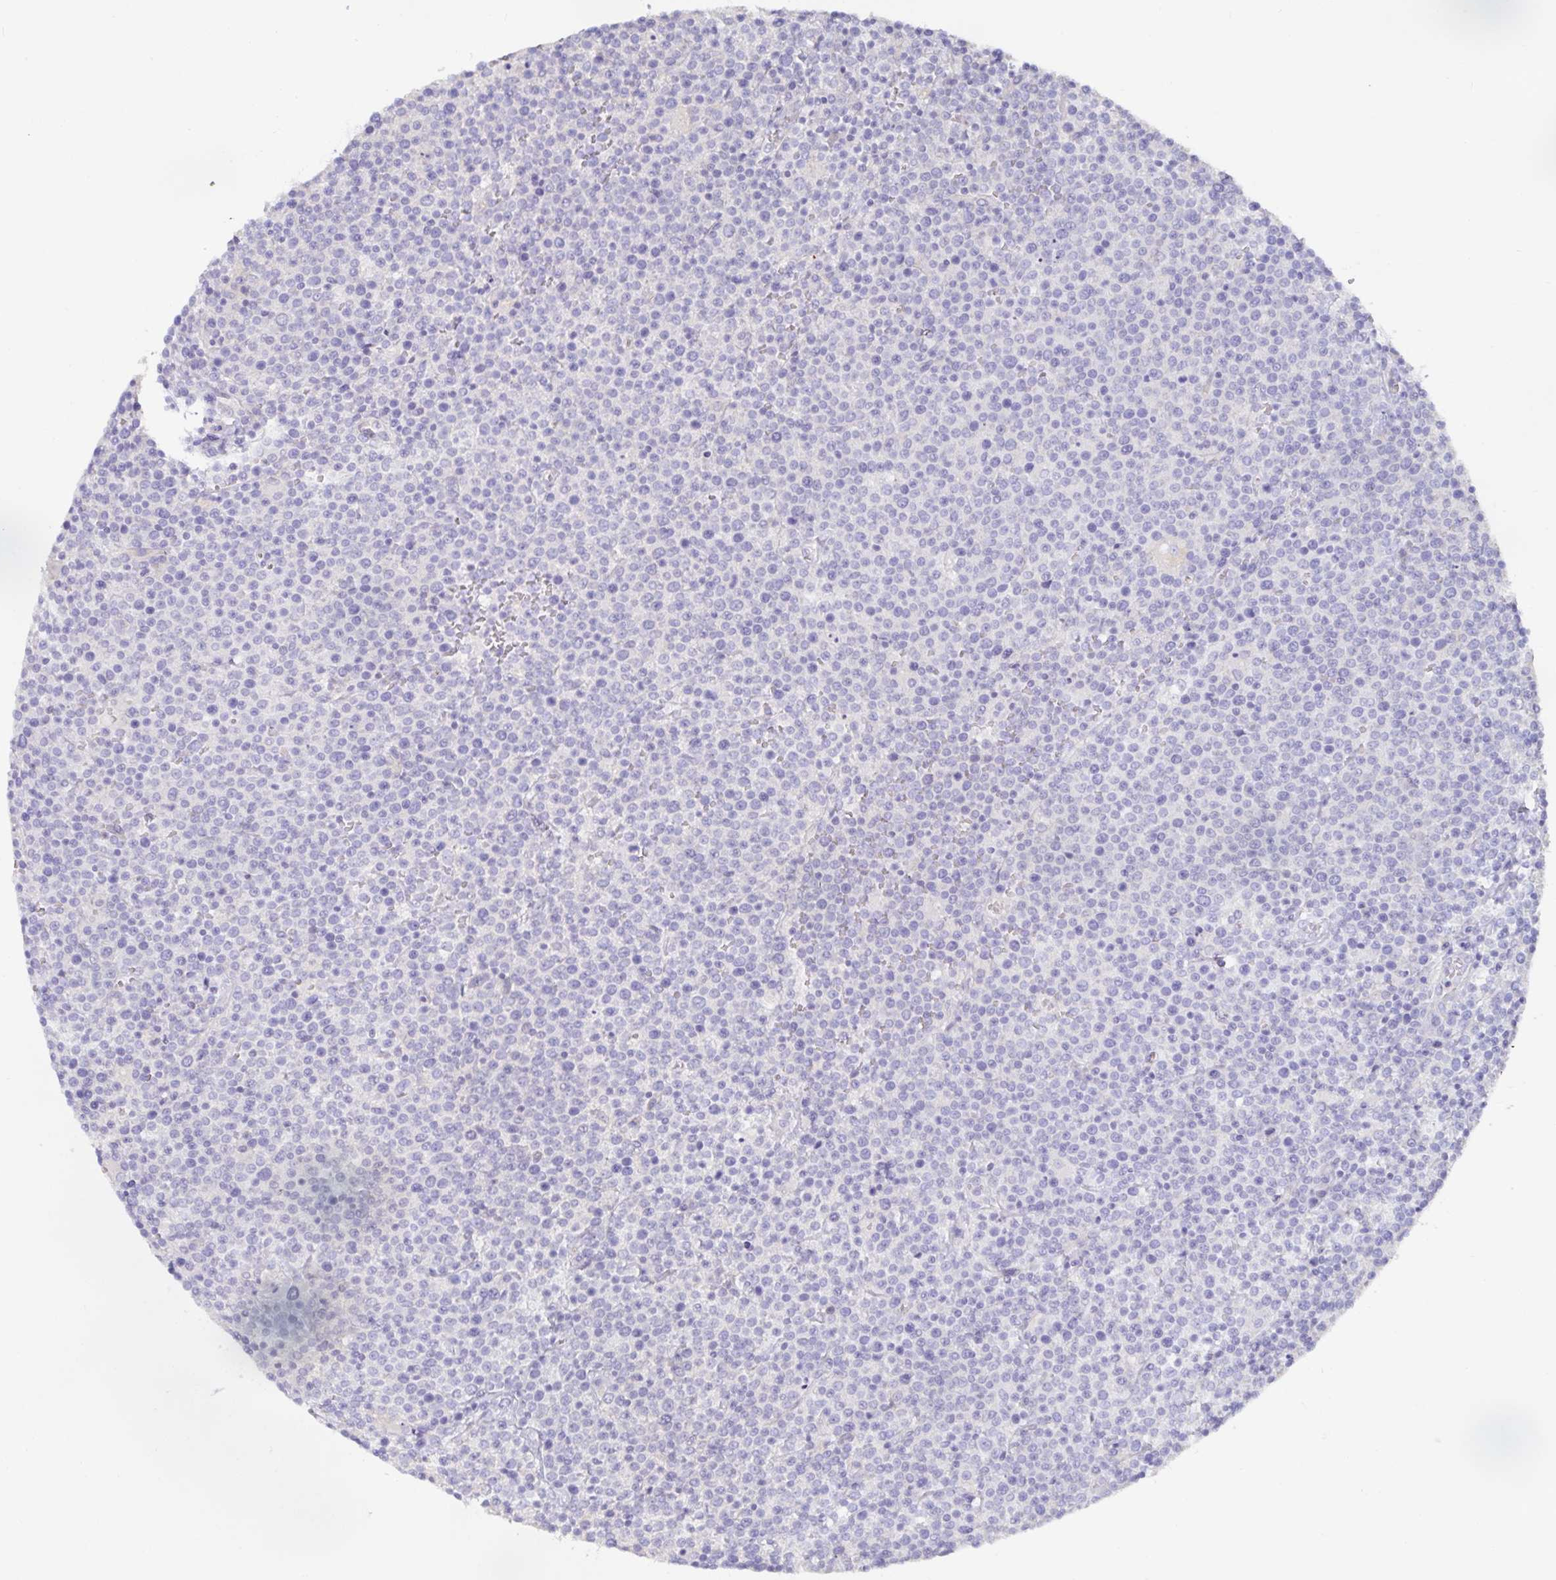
{"staining": {"intensity": "negative", "quantity": "none", "location": "none"}, "tissue": "lymphoma", "cell_type": "Tumor cells", "image_type": "cancer", "snomed": [{"axis": "morphology", "description": "Malignant lymphoma, non-Hodgkin's type, High grade"}, {"axis": "topography", "description": "Lymph node"}], "caption": "Immunohistochemistry of human malignant lymphoma, non-Hodgkin's type (high-grade) displays no expression in tumor cells.", "gene": "METTL22", "patient": {"sex": "male", "age": 61}}